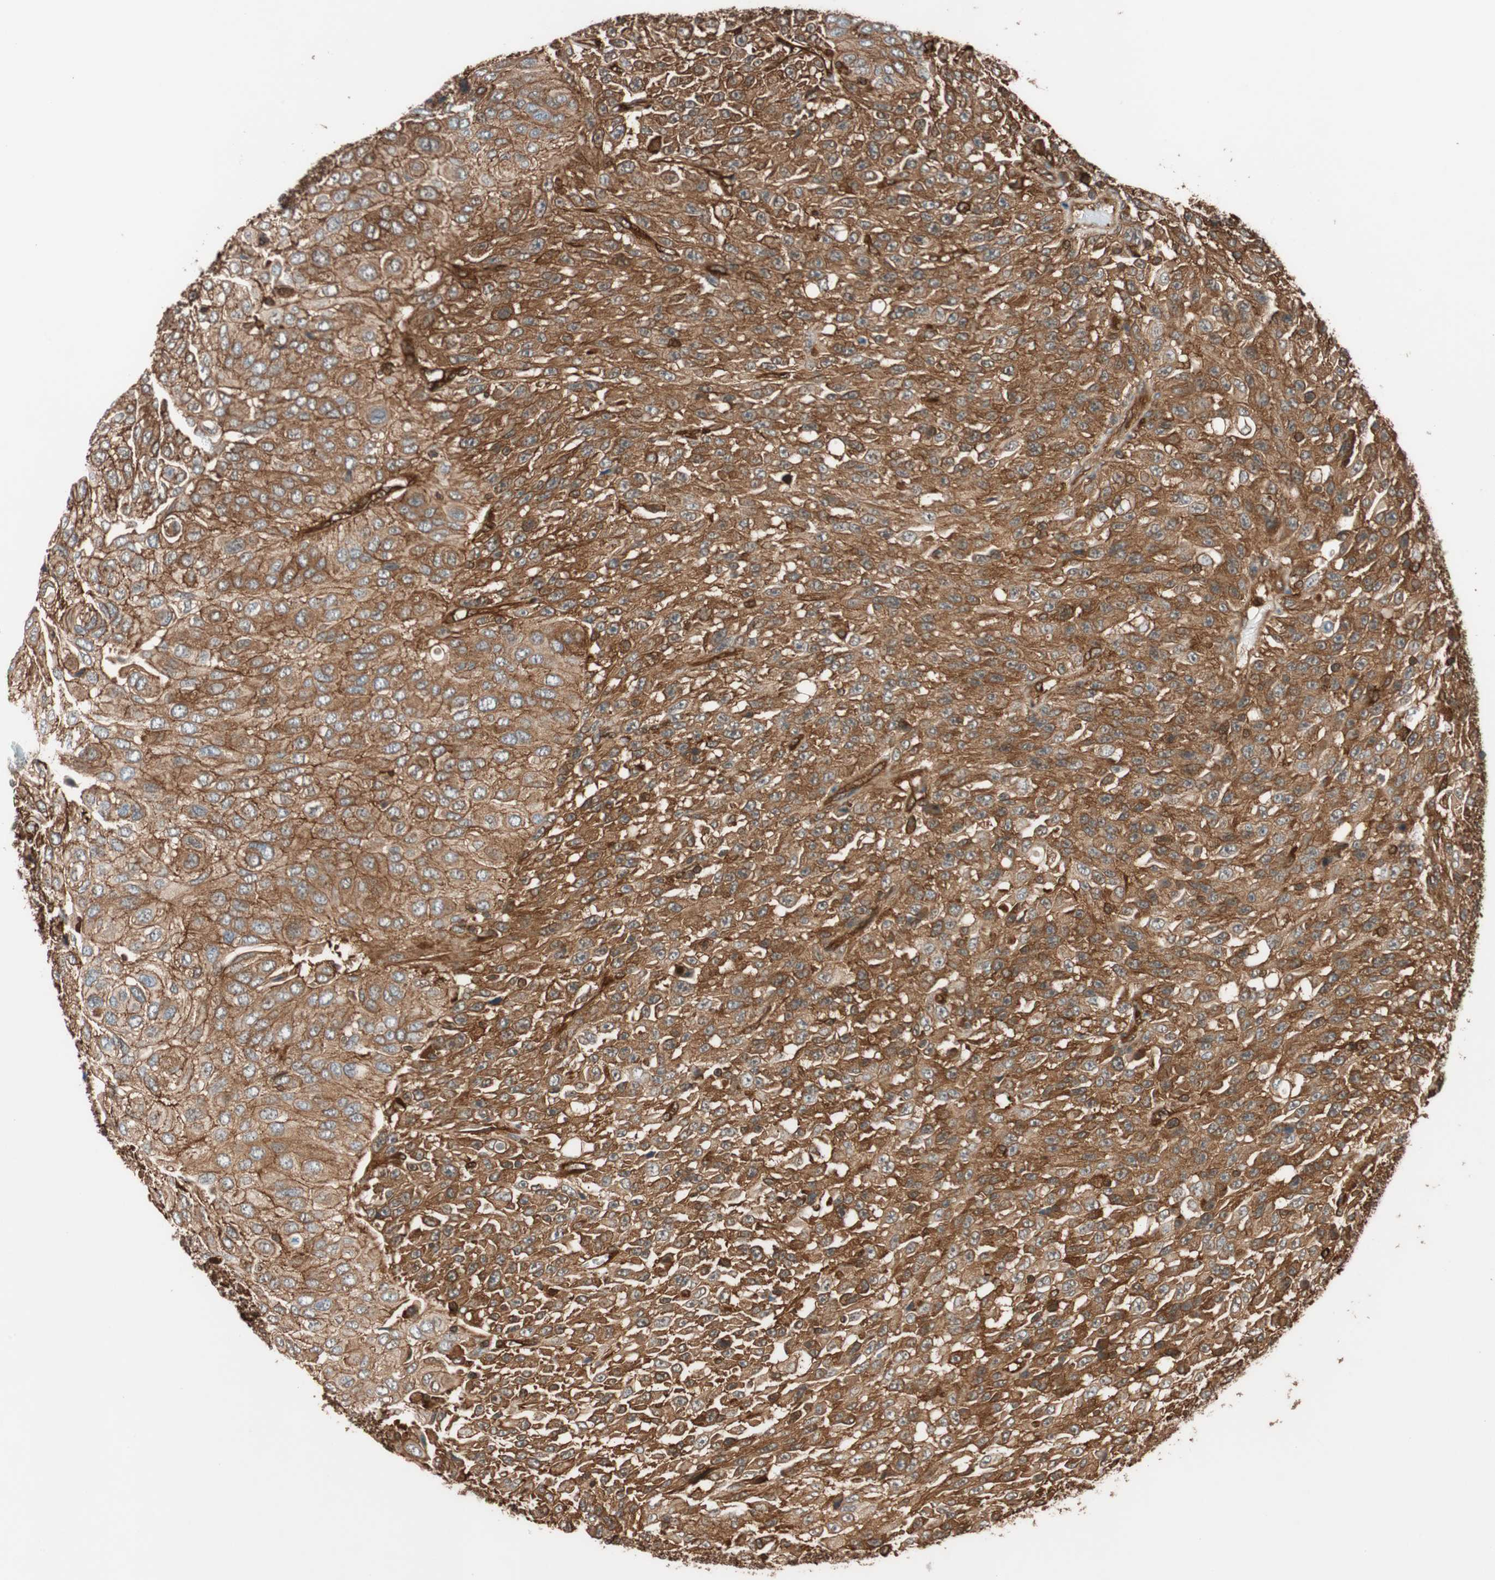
{"staining": {"intensity": "strong", "quantity": ">75%", "location": "cytoplasmic/membranous"}, "tissue": "urothelial cancer", "cell_type": "Tumor cells", "image_type": "cancer", "snomed": [{"axis": "morphology", "description": "Urothelial carcinoma, High grade"}, {"axis": "topography", "description": "Urinary bladder"}], "caption": "A high-resolution histopathology image shows immunohistochemistry (IHC) staining of urothelial carcinoma (high-grade), which displays strong cytoplasmic/membranous positivity in about >75% of tumor cells.", "gene": "VASP", "patient": {"sex": "male", "age": 66}}